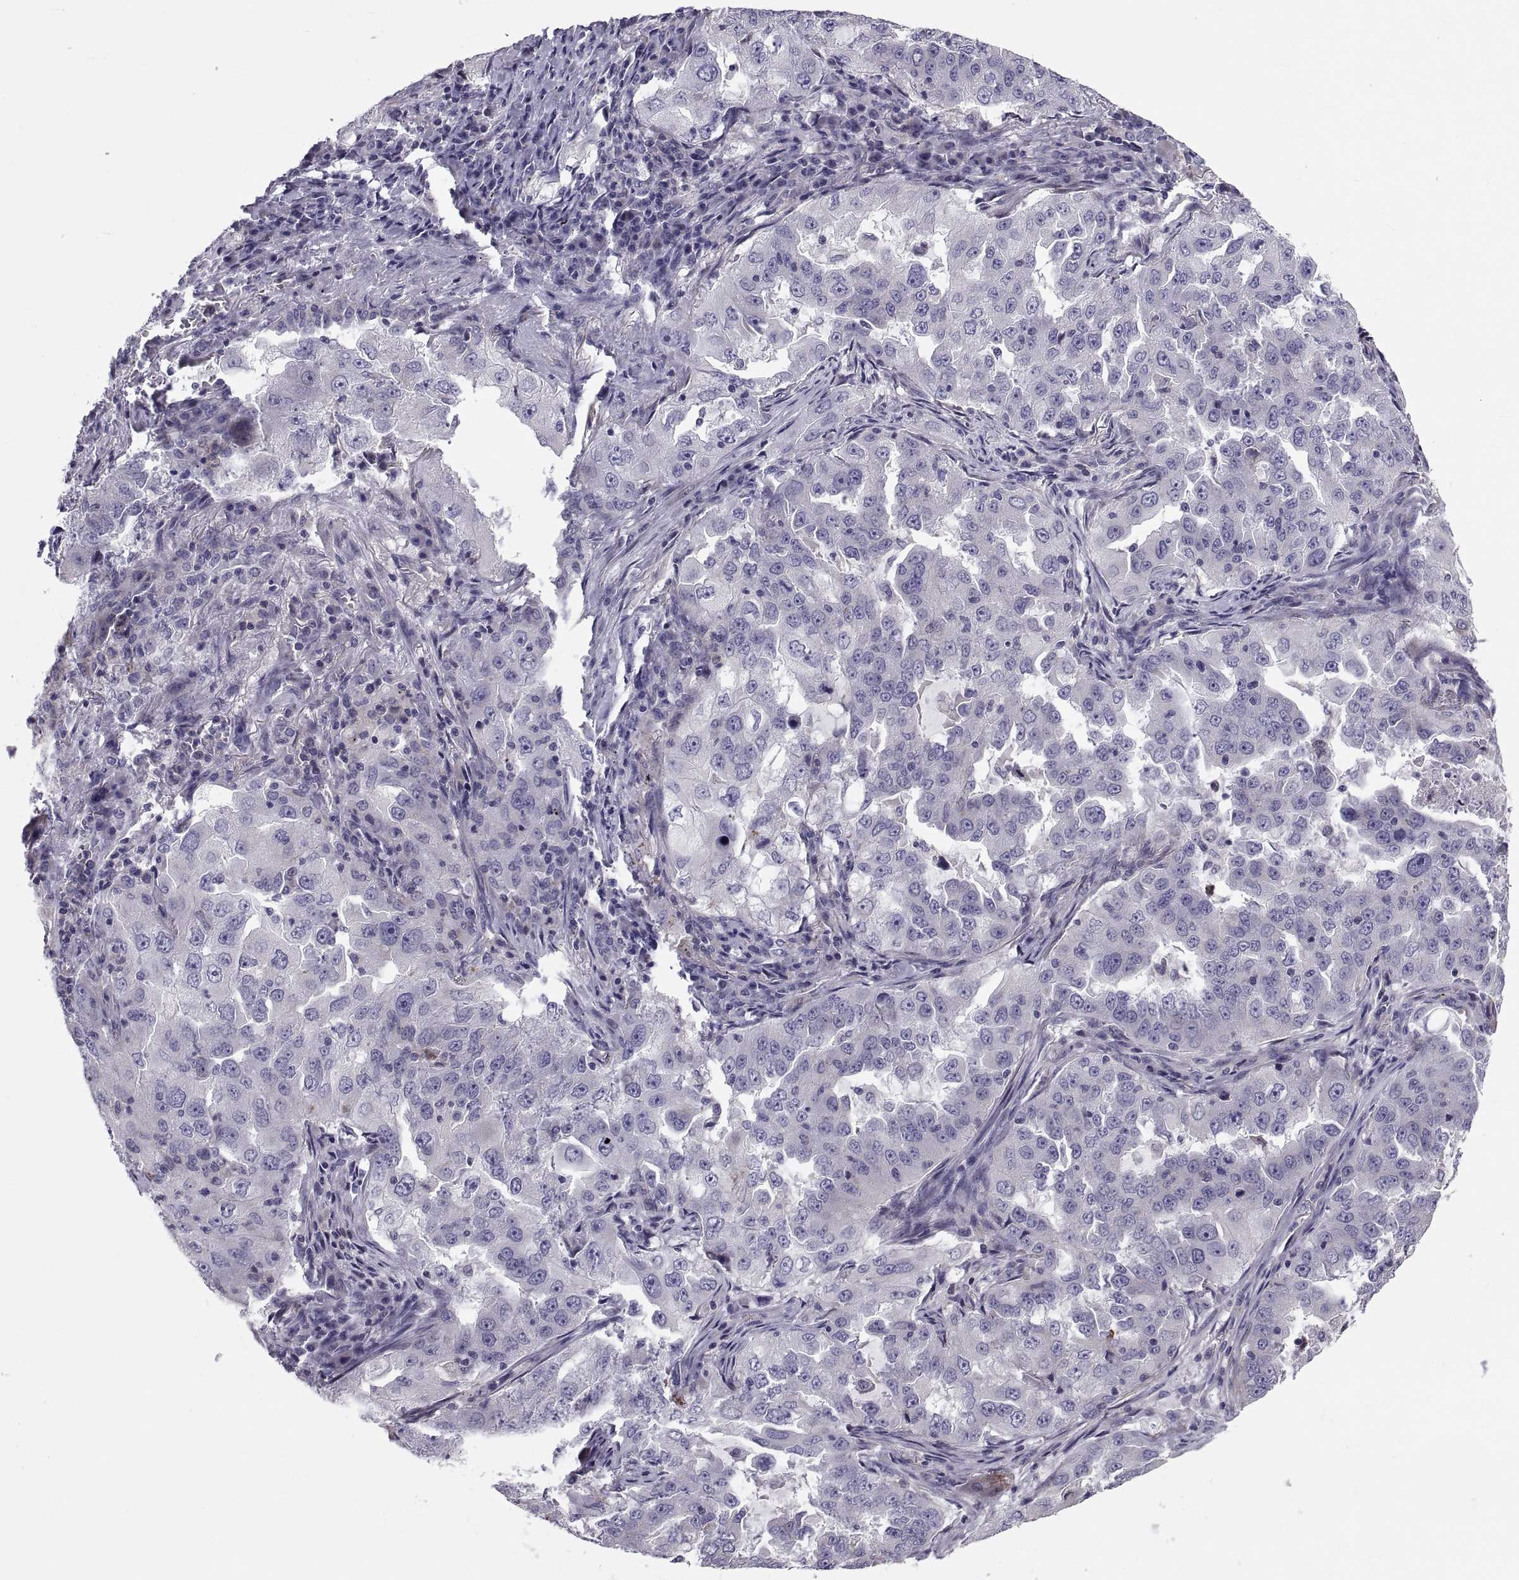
{"staining": {"intensity": "negative", "quantity": "none", "location": "none"}, "tissue": "lung cancer", "cell_type": "Tumor cells", "image_type": "cancer", "snomed": [{"axis": "morphology", "description": "Adenocarcinoma, NOS"}, {"axis": "topography", "description": "Lung"}], "caption": "This photomicrograph is of lung adenocarcinoma stained with IHC to label a protein in brown with the nuclei are counter-stained blue. There is no positivity in tumor cells.", "gene": "ANO1", "patient": {"sex": "female", "age": 61}}